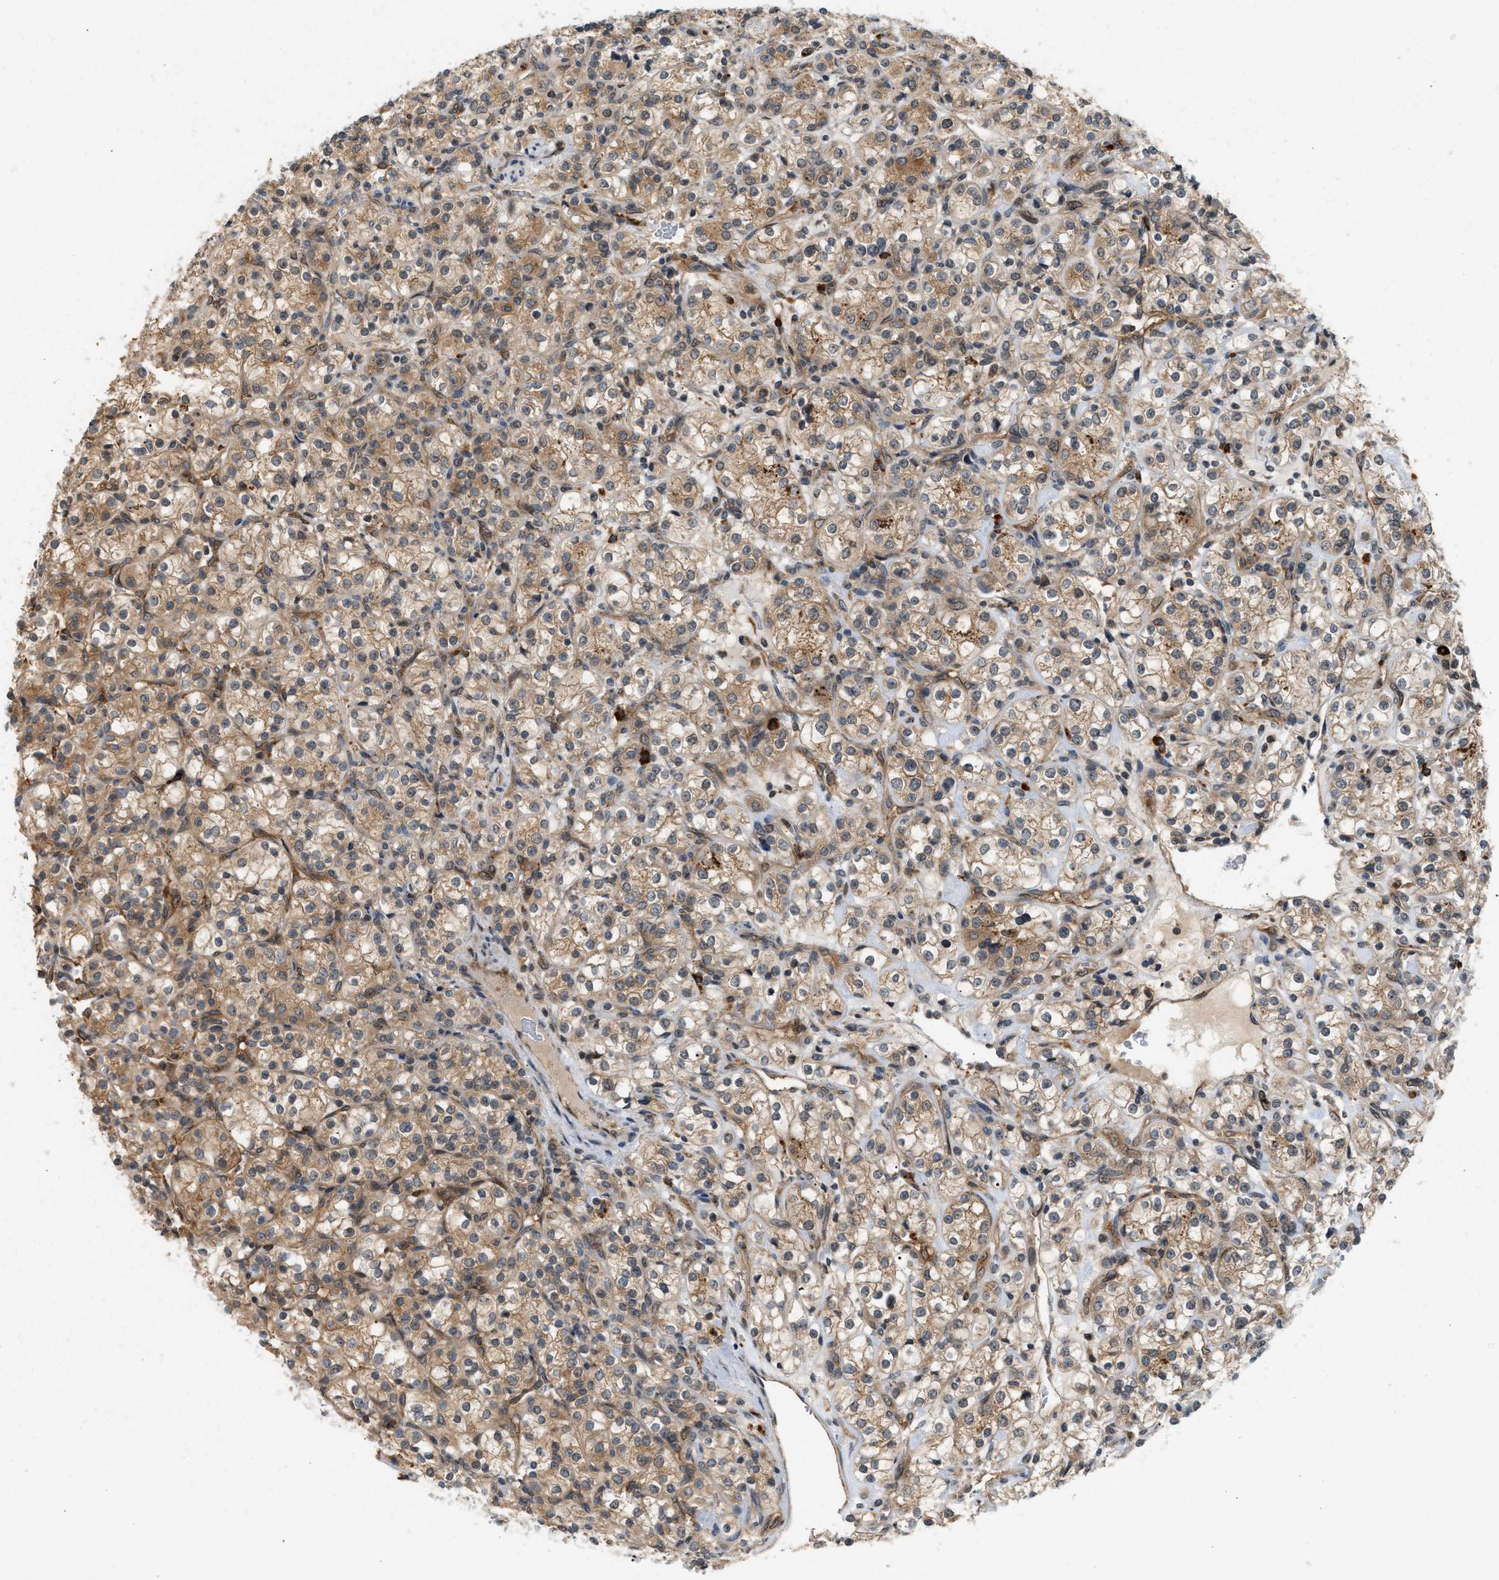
{"staining": {"intensity": "moderate", "quantity": ">75%", "location": "cytoplasmic/membranous"}, "tissue": "renal cancer", "cell_type": "Tumor cells", "image_type": "cancer", "snomed": [{"axis": "morphology", "description": "Adenocarcinoma, NOS"}, {"axis": "topography", "description": "Kidney"}], "caption": "Protein analysis of renal adenocarcinoma tissue shows moderate cytoplasmic/membranous positivity in about >75% of tumor cells.", "gene": "MAP2K5", "patient": {"sex": "male", "age": 77}}